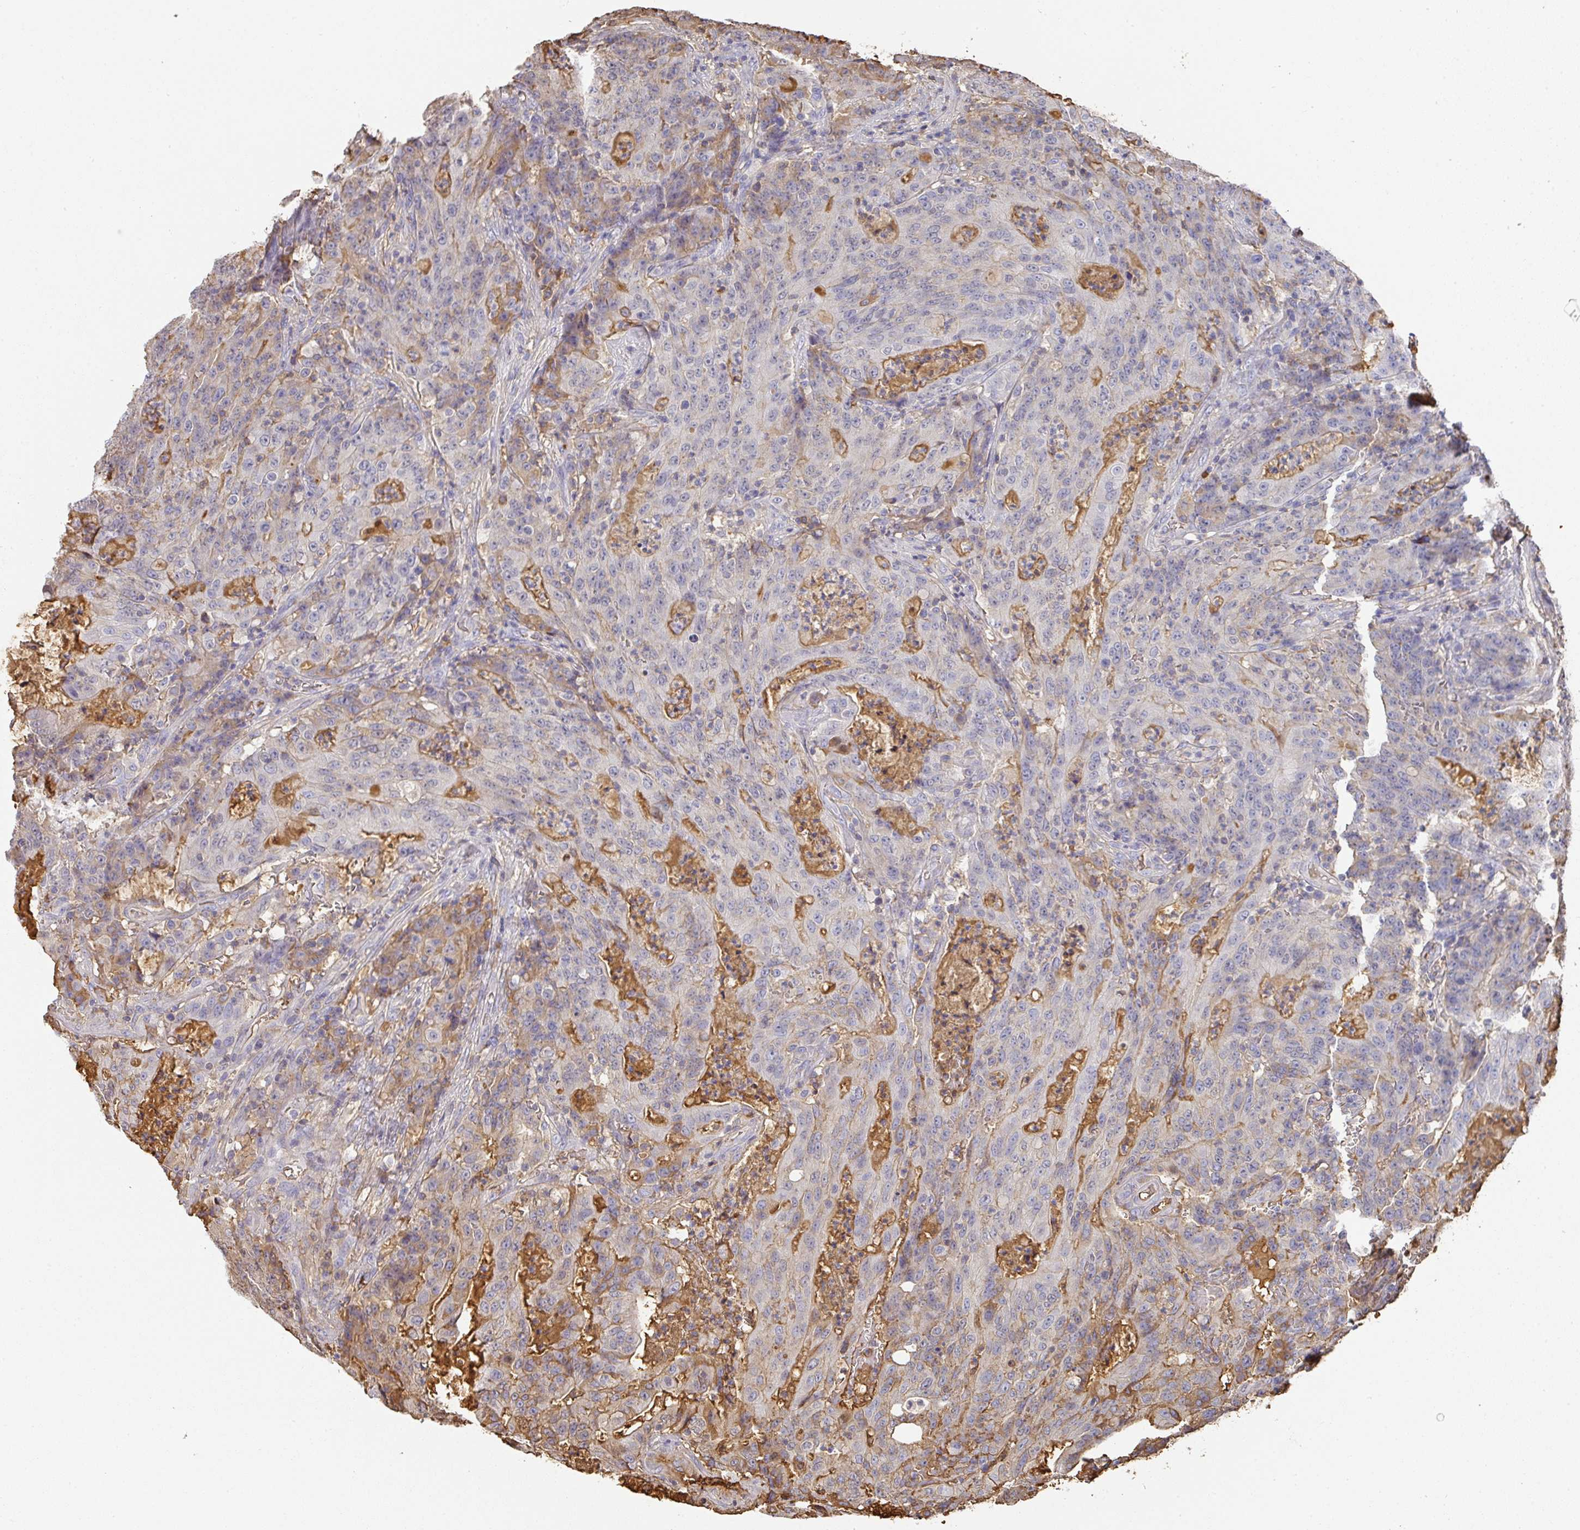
{"staining": {"intensity": "moderate", "quantity": "<25%", "location": "cytoplasmic/membranous"}, "tissue": "colorectal cancer", "cell_type": "Tumor cells", "image_type": "cancer", "snomed": [{"axis": "morphology", "description": "Adenocarcinoma, NOS"}, {"axis": "topography", "description": "Colon"}], "caption": "Brown immunohistochemical staining in adenocarcinoma (colorectal) exhibits moderate cytoplasmic/membranous positivity in approximately <25% of tumor cells.", "gene": "ALB", "patient": {"sex": "male", "age": 83}}